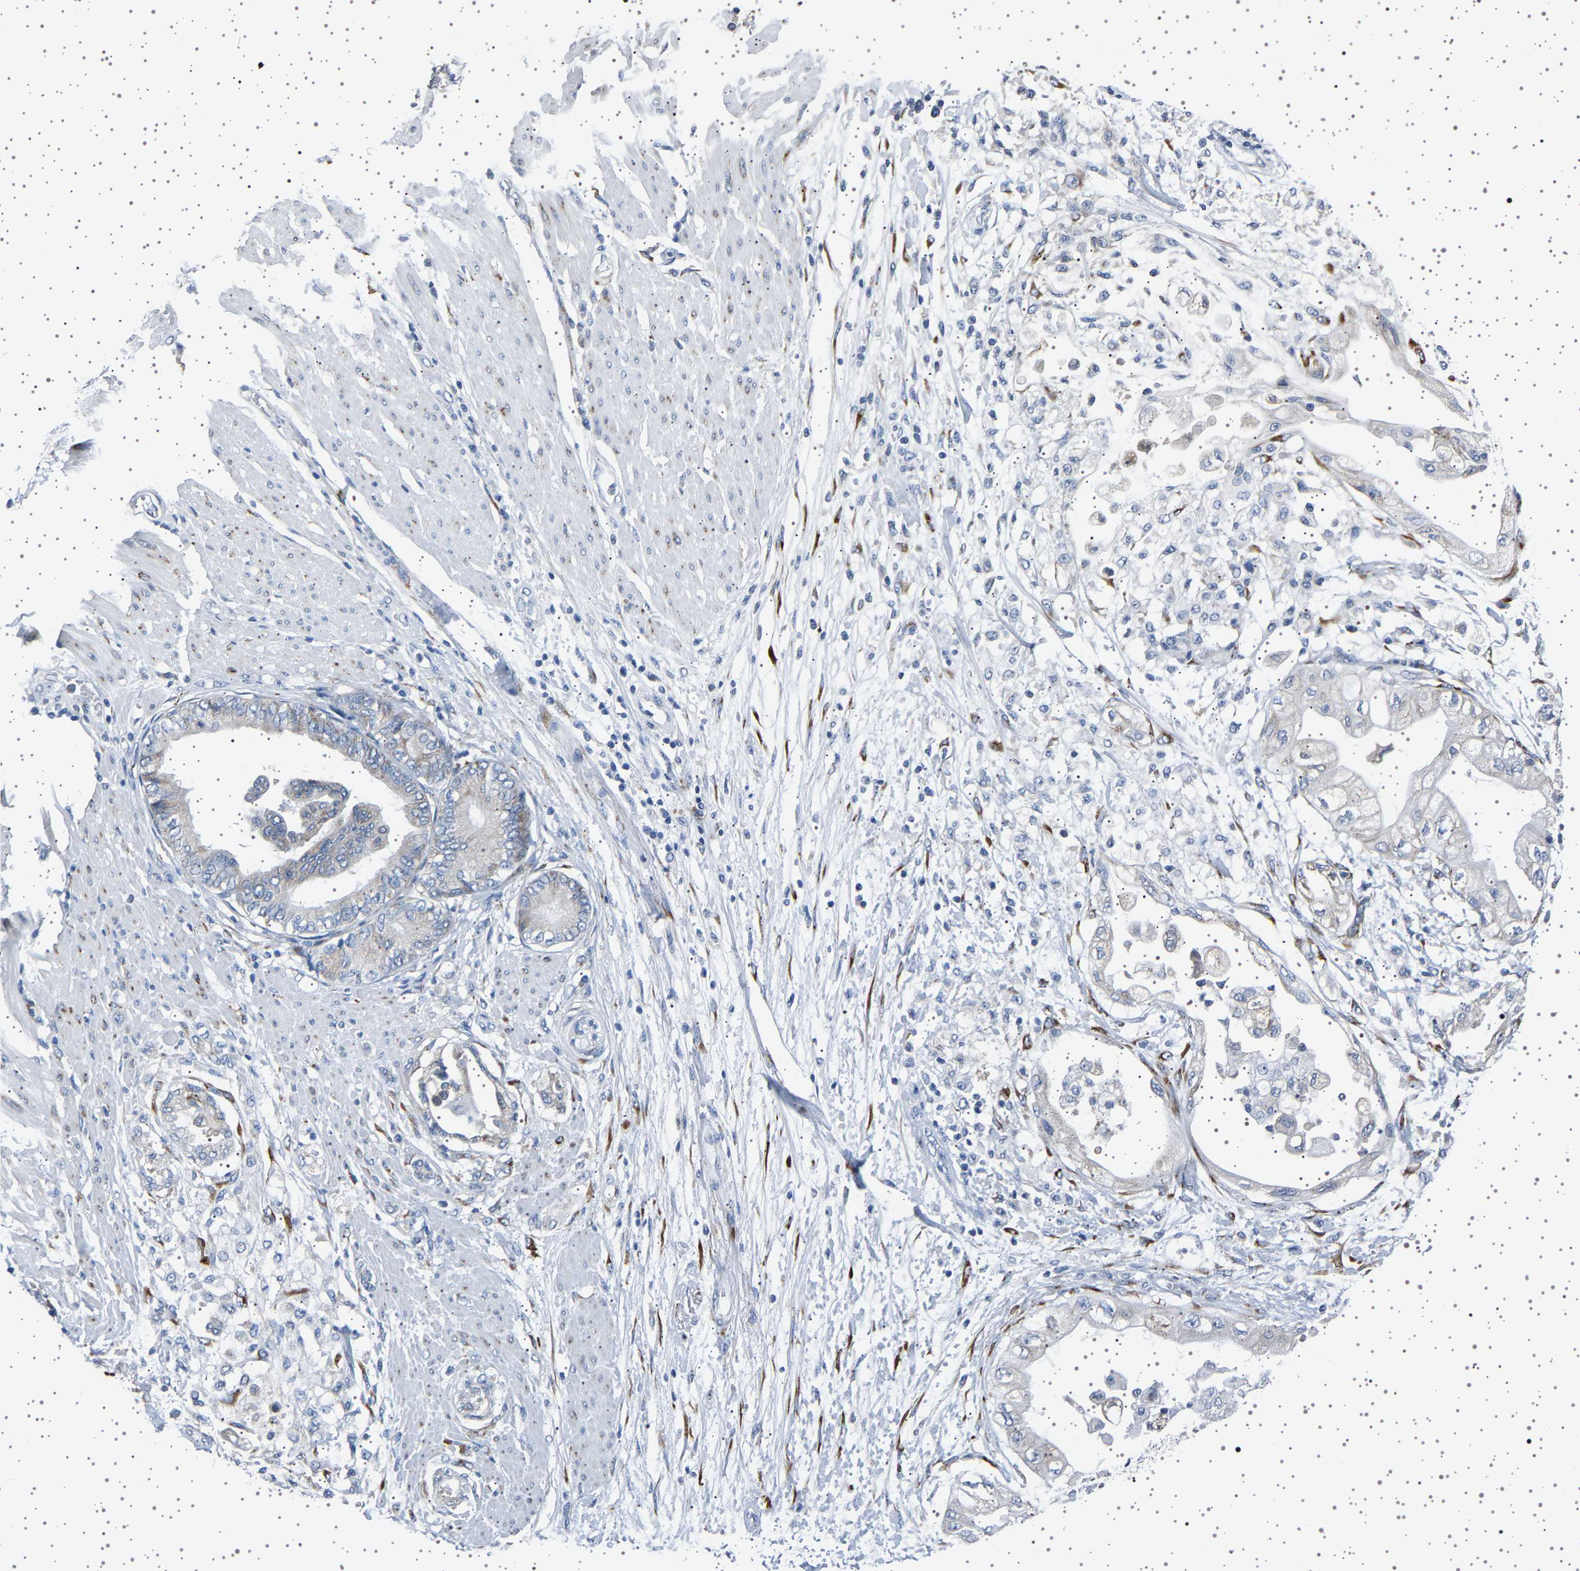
{"staining": {"intensity": "negative", "quantity": "none", "location": "none"}, "tissue": "adipose tissue", "cell_type": "Adipocytes", "image_type": "normal", "snomed": [{"axis": "morphology", "description": "Normal tissue, NOS"}, {"axis": "morphology", "description": "Adenocarcinoma, NOS"}, {"axis": "topography", "description": "Duodenum"}, {"axis": "topography", "description": "Peripheral nerve tissue"}], "caption": "IHC of benign human adipose tissue demonstrates no positivity in adipocytes.", "gene": "FTCD", "patient": {"sex": "female", "age": 60}}